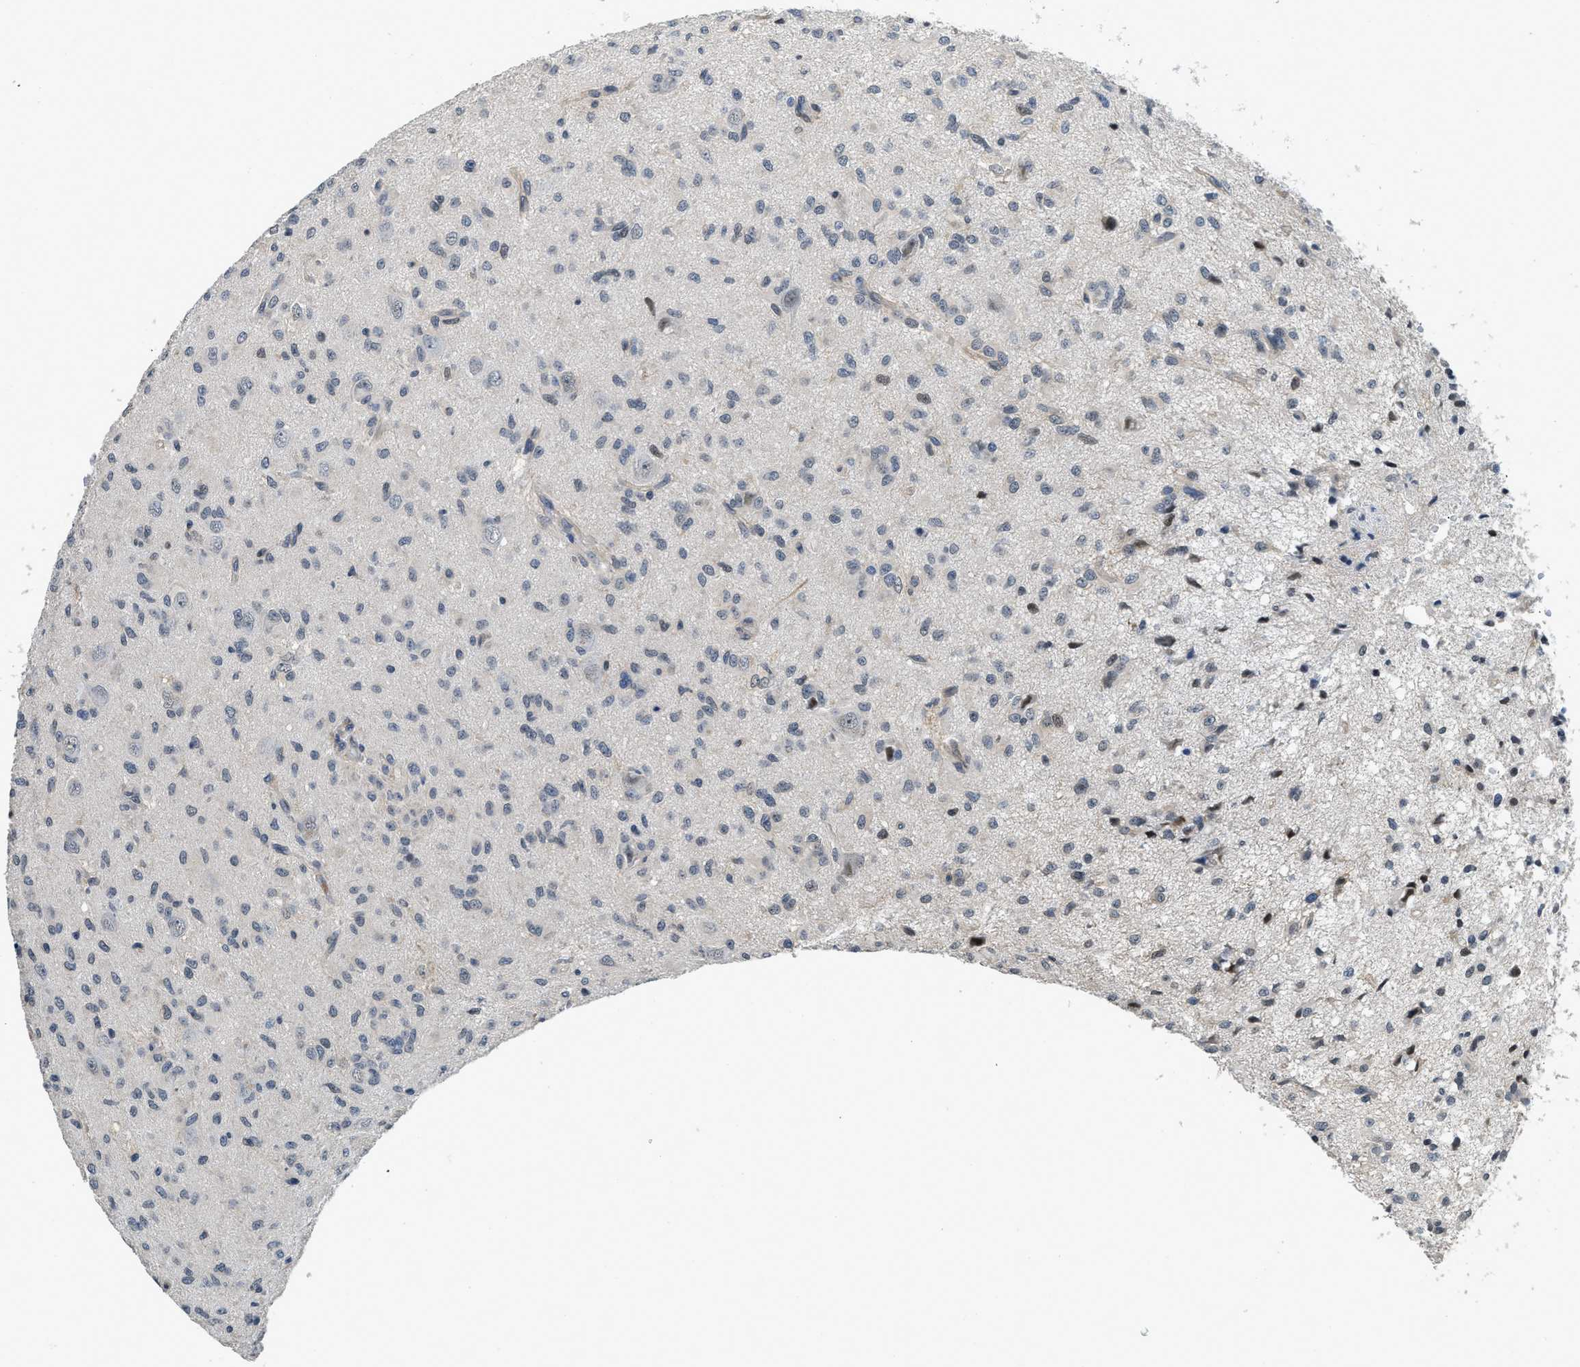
{"staining": {"intensity": "negative", "quantity": "none", "location": "none"}, "tissue": "glioma", "cell_type": "Tumor cells", "image_type": "cancer", "snomed": [{"axis": "morphology", "description": "Glioma, malignant, High grade"}, {"axis": "topography", "description": "Brain"}], "caption": "This is a micrograph of immunohistochemistry (IHC) staining of glioma, which shows no positivity in tumor cells.", "gene": "TES", "patient": {"sex": "female", "age": 59}}